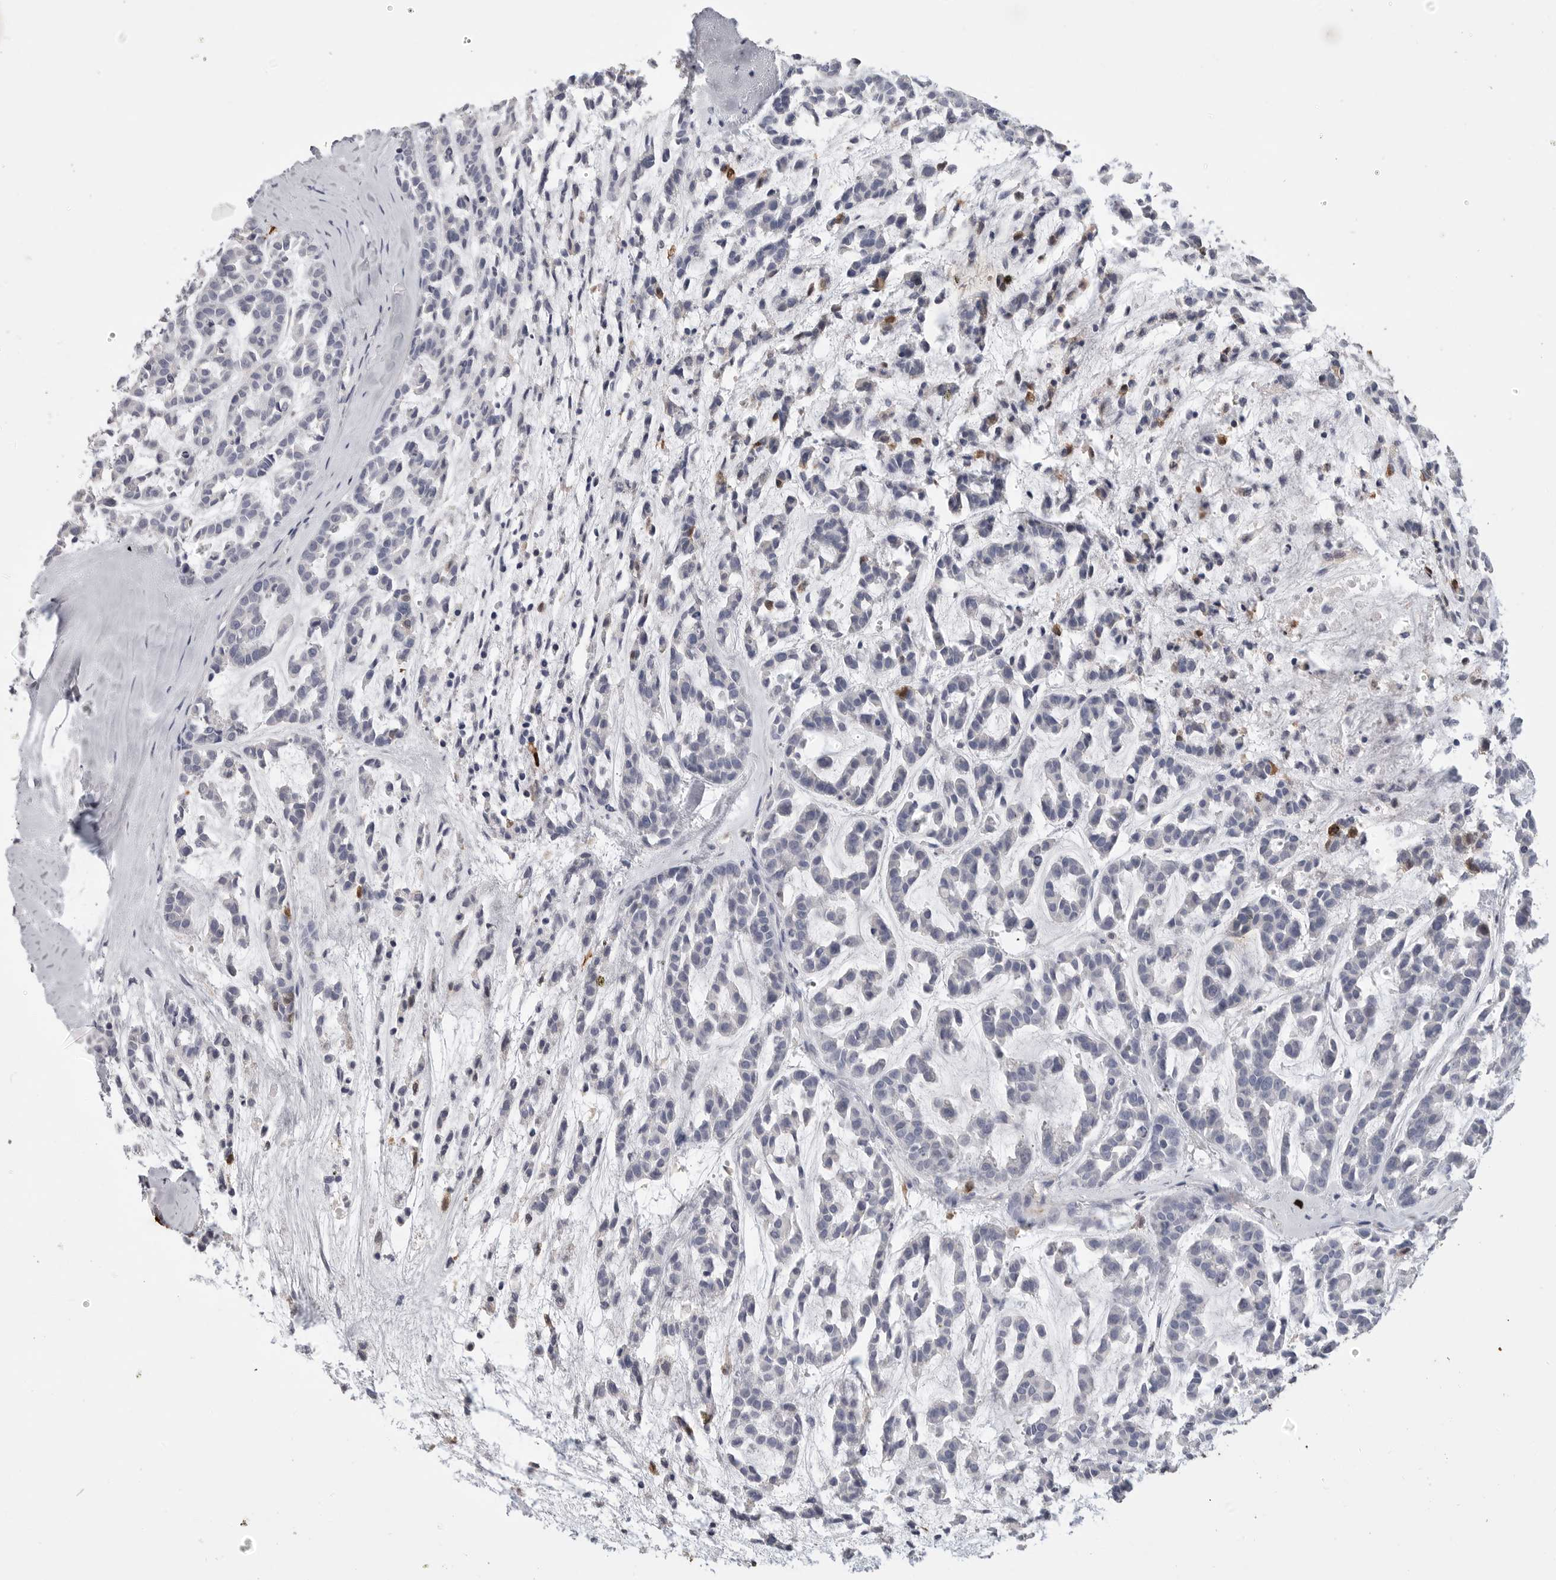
{"staining": {"intensity": "negative", "quantity": "none", "location": "none"}, "tissue": "head and neck cancer", "cell_type": "Tumor cells", "image_type": "cancer", "snomed": [{"axis": "morphology", "description": "Adenocarcinoma, NOS"}, {"axis": "morphology", "description": "Adenoma, NOS"}, {"axis": "topography", "description": "Head-Neck"}], "caption": "Adenocarcinoma (head and neck) was stained to show a protein in brown. There is no significant positivity in tumor cells.", "gene": "CYB561D1", "patient": {"sex": "female", "age": 55}}